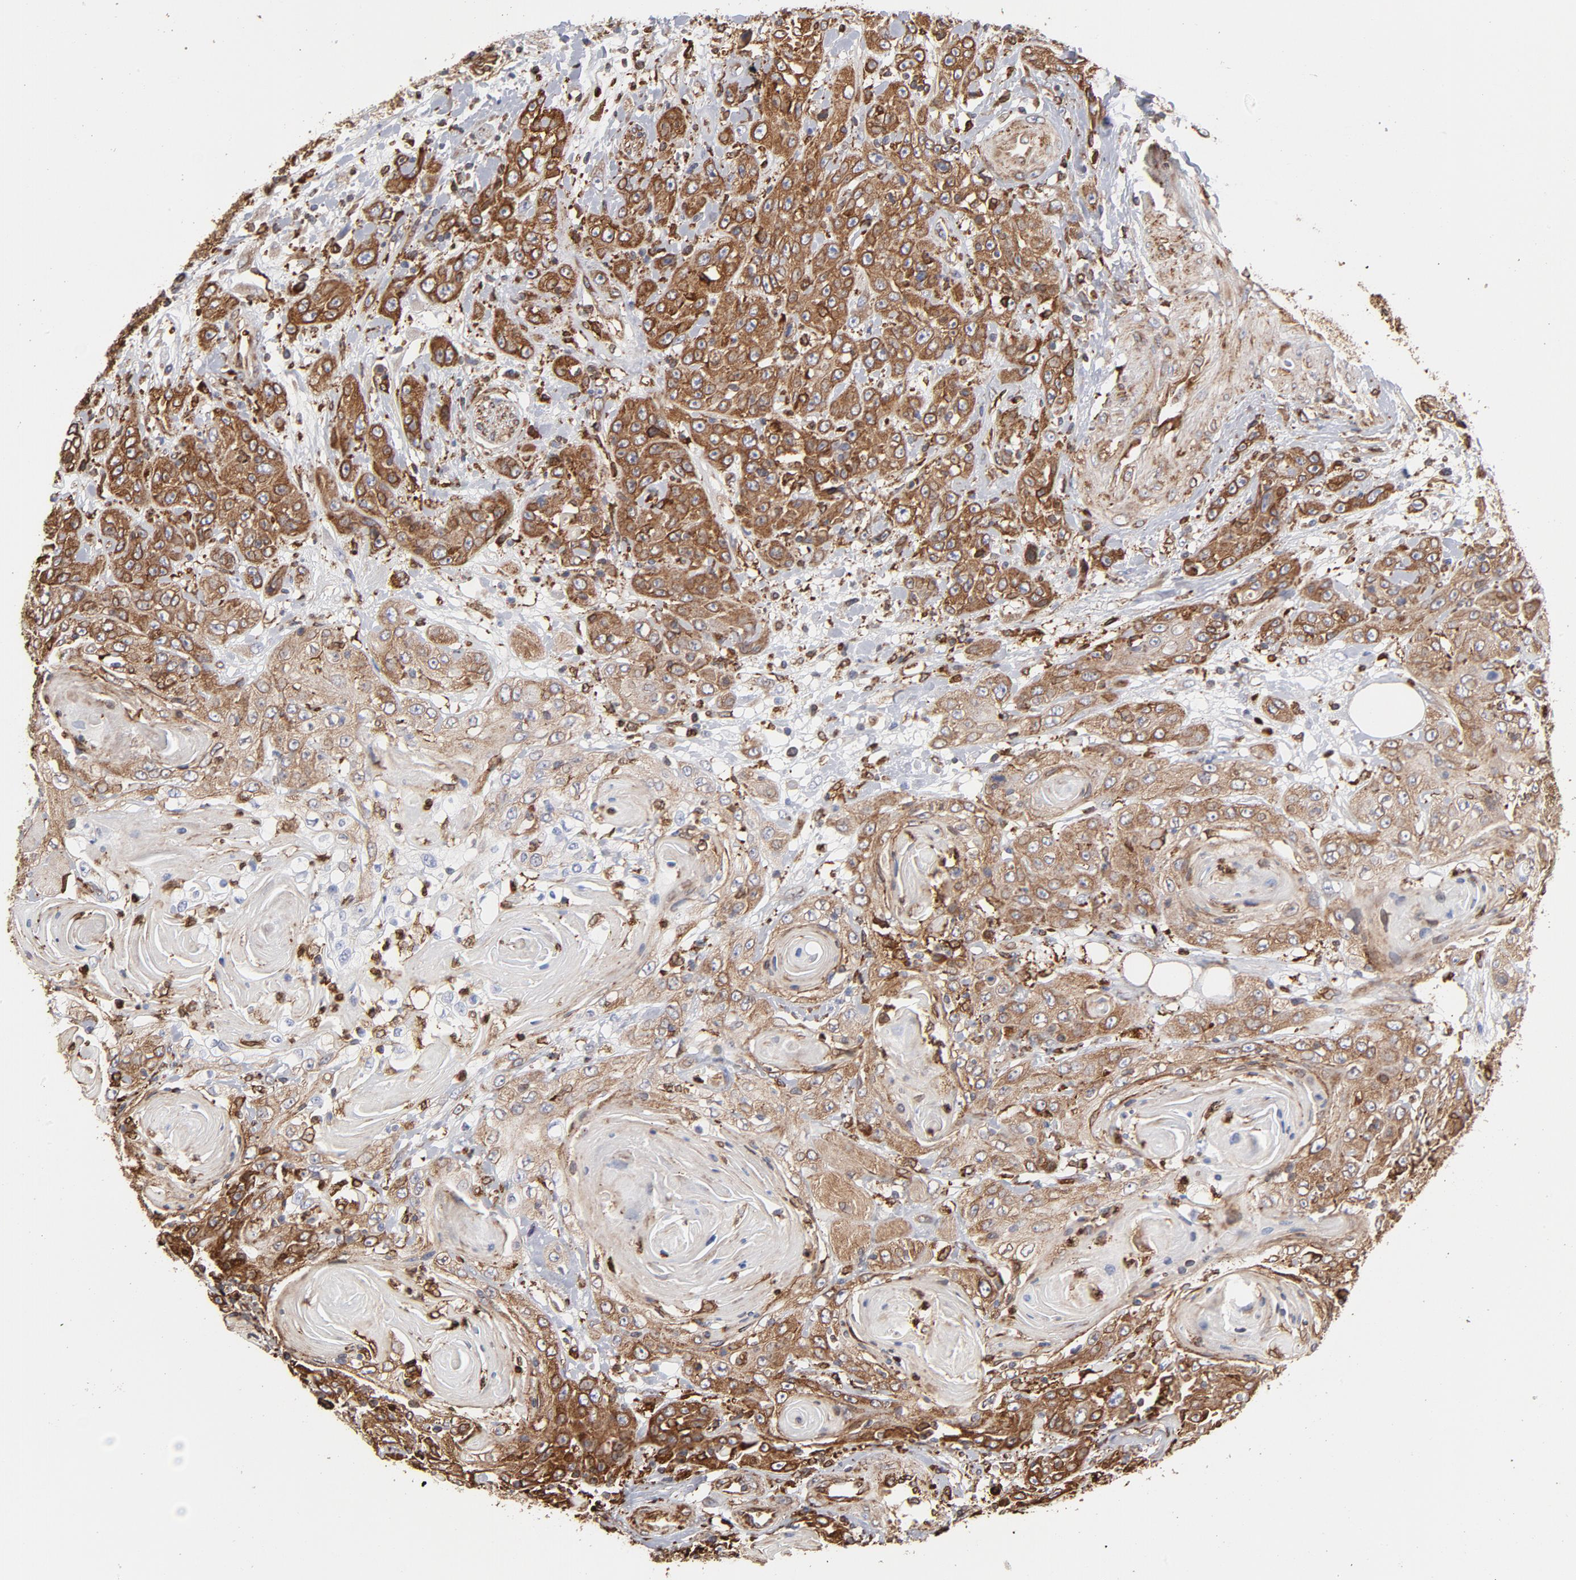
{"staining": {"intensity": "strong", "quantity": ">75%", "location": "cytoplasmic/membranous"}, "tissue": "head and neck cancer", "cell_type": "Tumor cells", "image_type": "cancer", "snomed": [{"axis": "morphology", "description": "Squamous cell carcinoma, NOS"}, {"axis": "topography", "description": "Head-Neck"}], "caption": "Head and neck cancer (squamous cell carcinoma) stained for a protein exhibits strong cytoplasmic/membranous positivity in tumor cells. (Stains: DAB (3,3'-diaminobenzidine) in brown, nuclei in blue, Microscopy: brightfield microscopy at high magnification).", "gene": "CANX", "patient": {"sex": "female", "age": 84}}